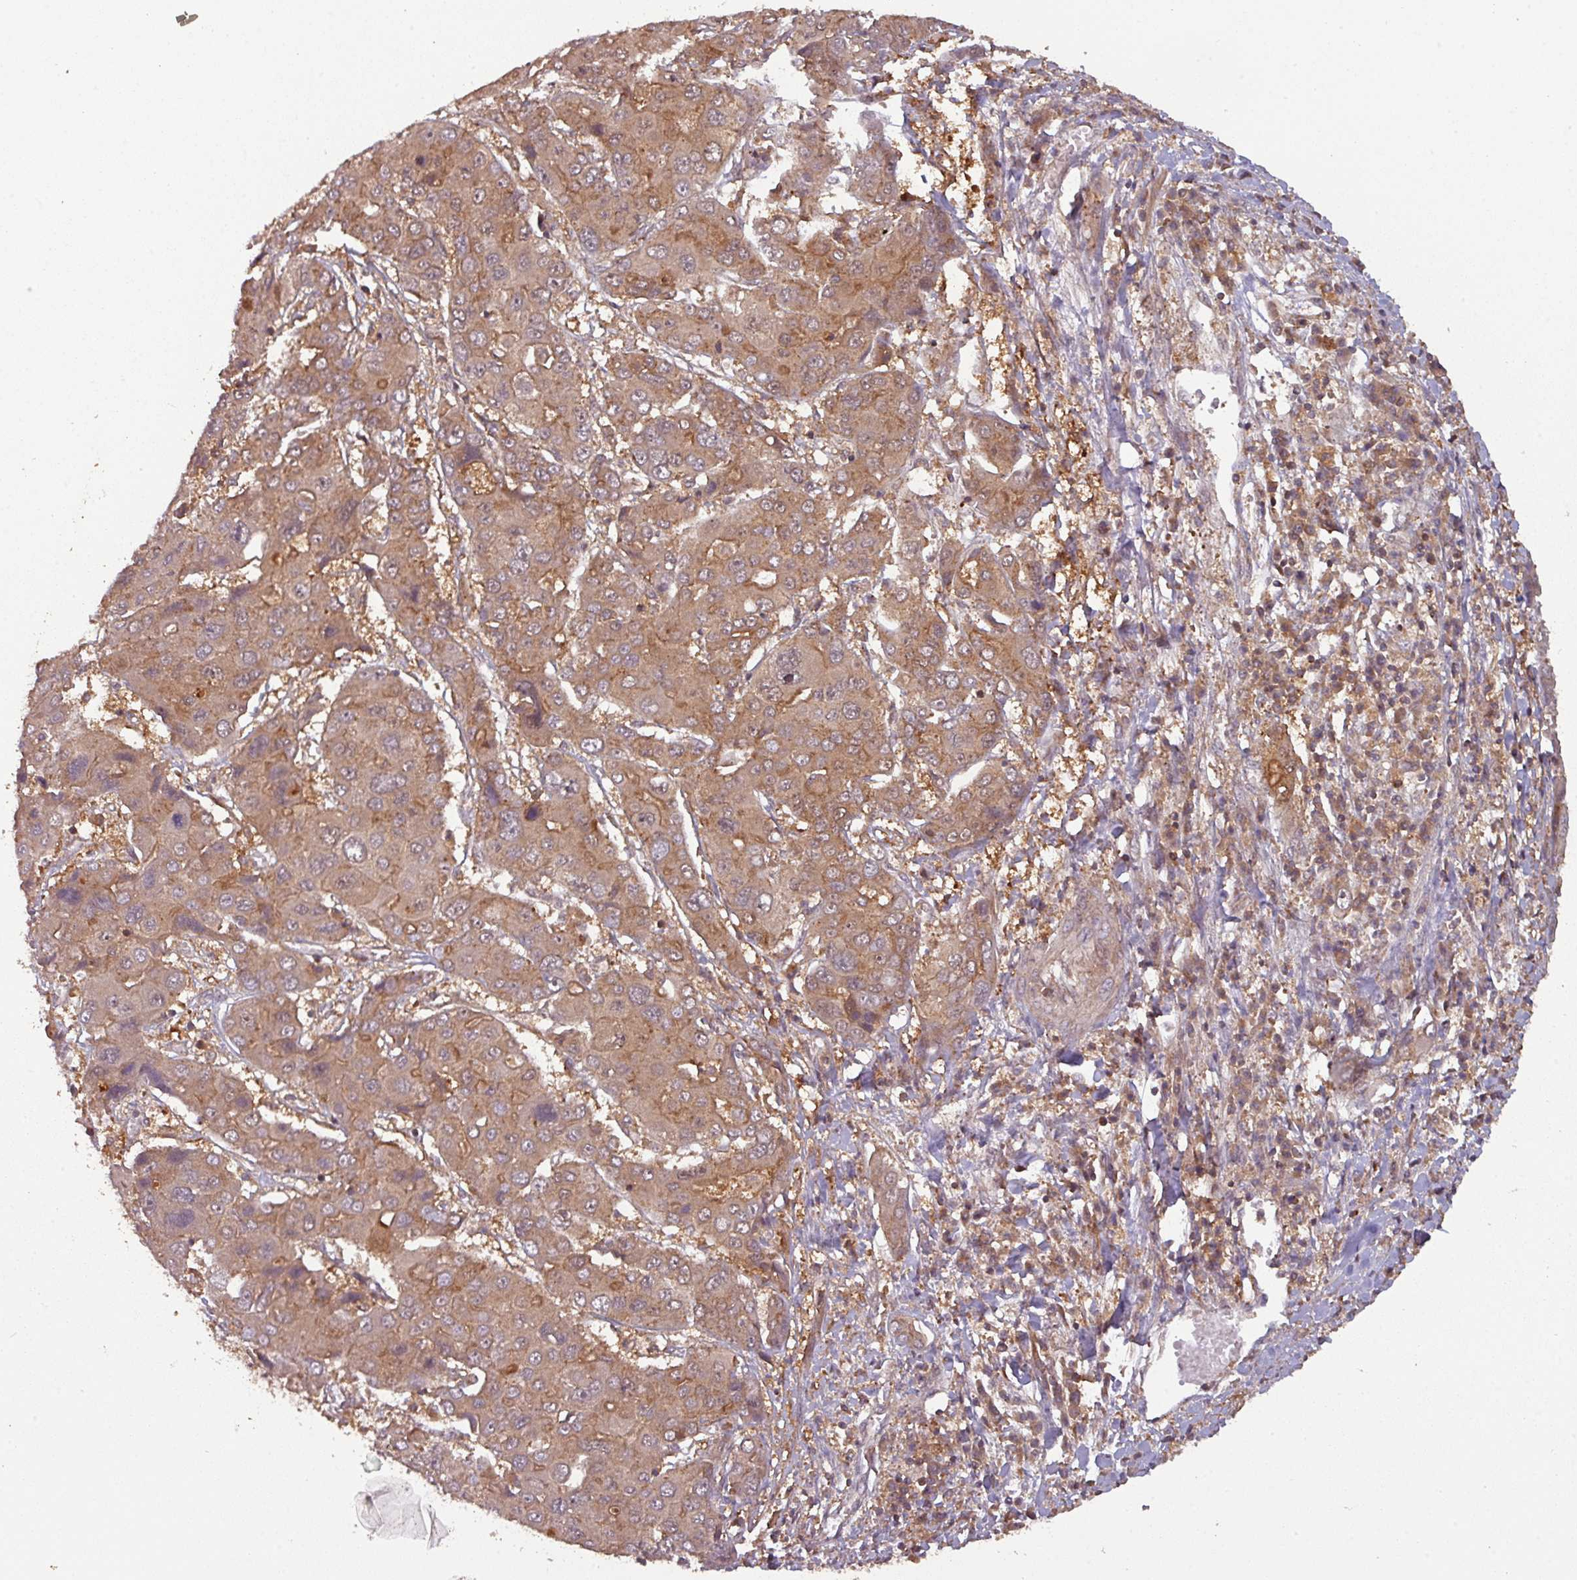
{"staining": {"intensity": "moderate", "quantity": ">75%", "location": "cytoplasmic/membranous"}, "tissue": "liver cancer", "cell_type": "Tumor cells", "image_type": "cancer", "snomed": [{"axis": "morphology", "description": "Cholangiocarcinoma"}, {"axis": "topography", "description": "Liver"}], "caption": "A histopathology image showing moderate cytoplasmic/membranous positivity in approximately >75% of tumor cells in cholangiocarcinoma (liver), as visualized by brown immunohistochemical staining.", "gene": "GSKIP", "patient": {"sex": "male", "age": 67}}